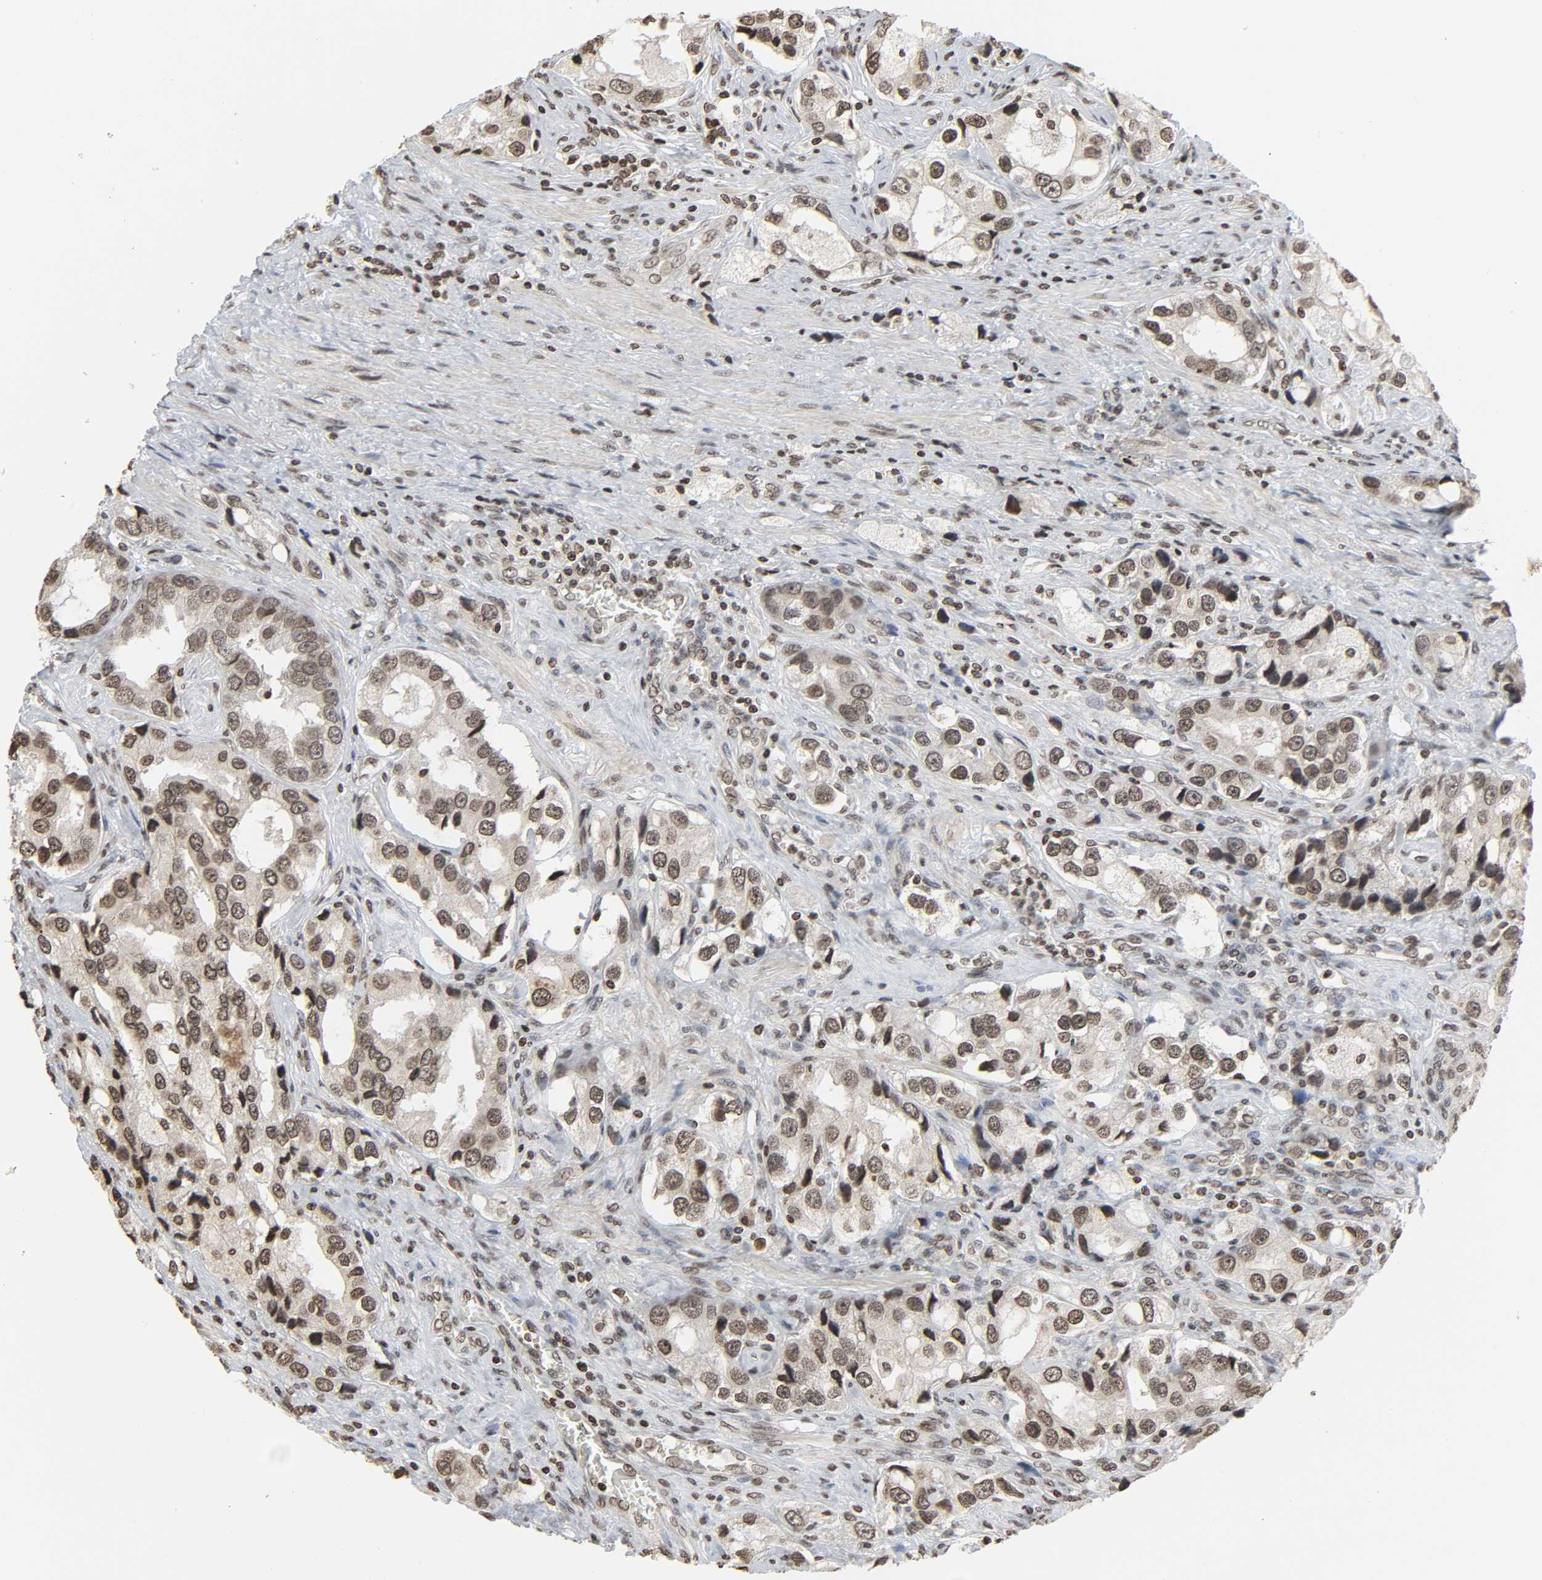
{"staining": {"intensity": "moderate", "quantity": ">75%", "location": "nuclear"}, "tissue": "prostate cancer", "cell_type": "Tumor cells", "image_type": "cancer", "snomed": [{"axis": "morphology", "description": "Adenocarcinoma, High grade"}, {"axis": "topography", "description": "Prostate"}], "caption": "Immunohistochemistry (IHC) photomicrograph of neoplastic tissue: prostate cancer stained using immunohistochemistry (IHC) reveals medium levels of moderate protein expression localized specifically in the nuclear of tumor cells, appearing as a nuclear brown color.", "gene": "ELAVL1", "patient": {"sex": "male", "age": 63}}